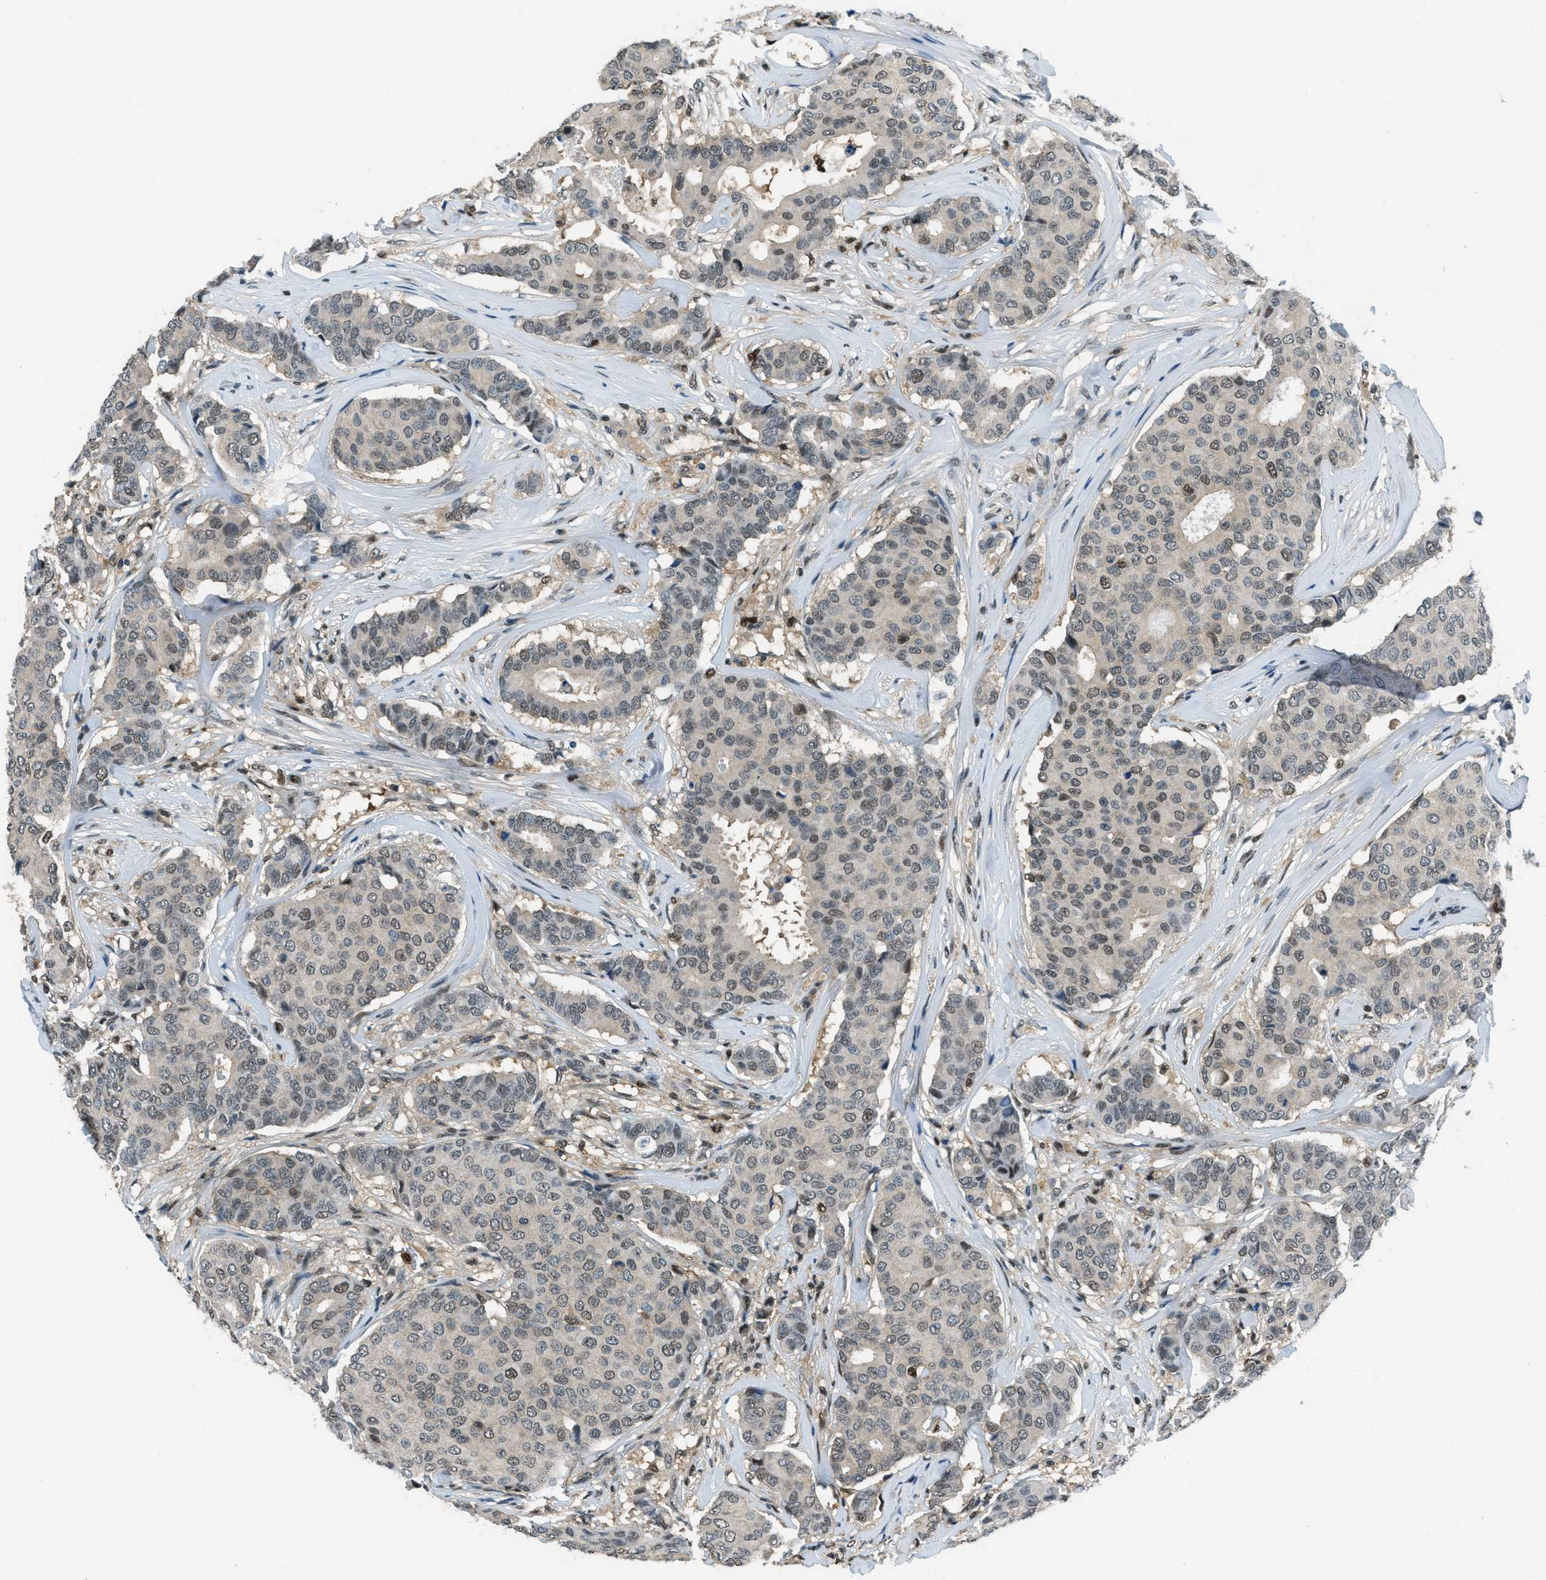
{"staining": {"intensity": "moderate", "quantity": "25%-75%", "location": "nuclear"}, "tissue": "breast cancer", "cell_type": "Tumor cells", "image_type": "cancer", "snomed": [{"axis": "morphology", "description": "Duct carcinoma"}, {"axis": "topography", "description": "Breast"}], "caption": "Breast infiltrating ductal carcinoma stained with immunohistochemistry (IHC) shows moderate nuclear staining in approximately 25%-75% of tumor cells. Using DAB (3,3'-diaminobenzidine) (brown) and hematoxylin (blue) stains, captured at high magnification using brightfield microscopy.", "gene": "OGFR", "patient": {"sex": "female", "age": 75}}